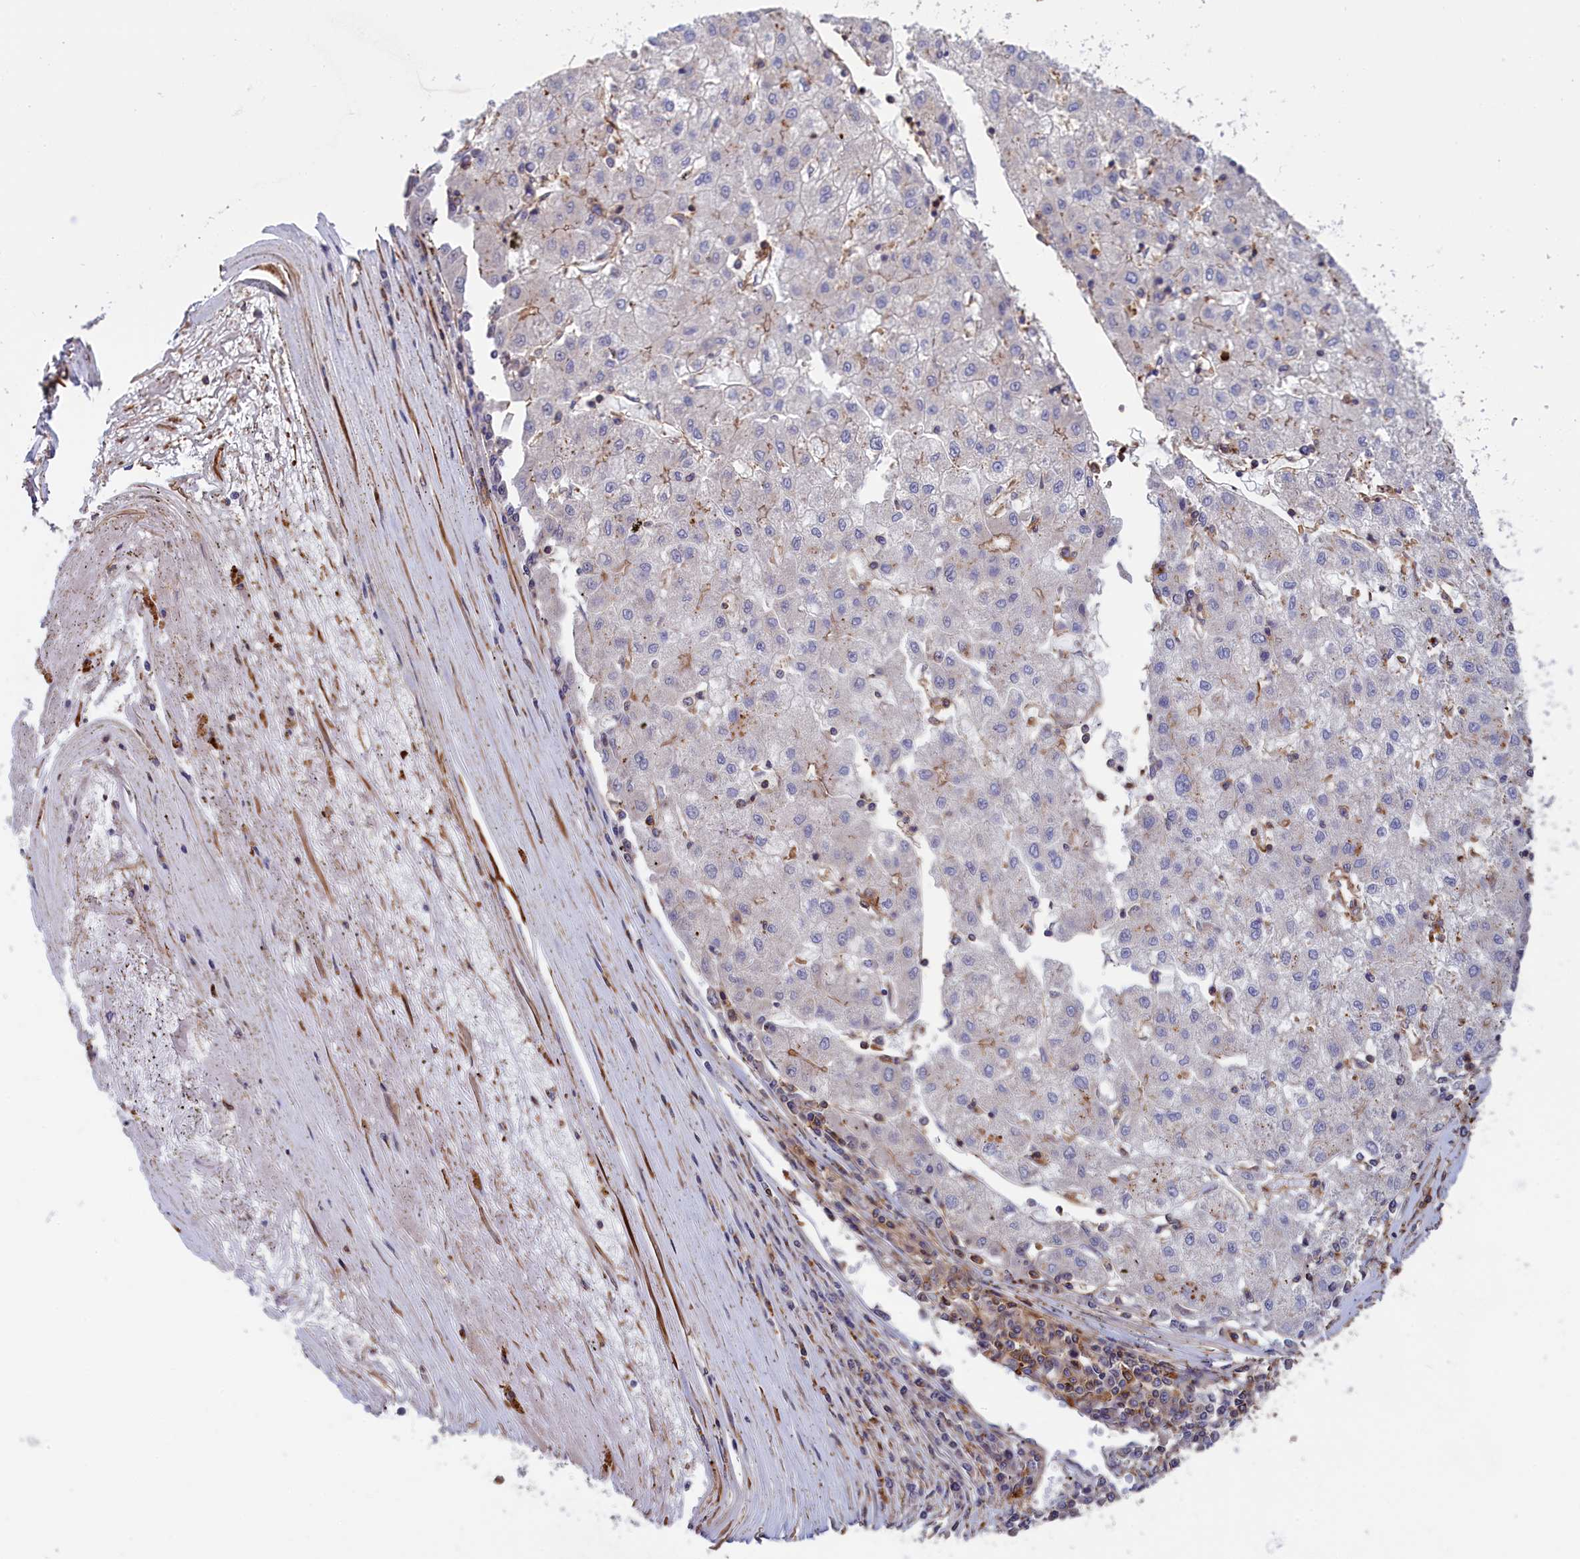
{"staining": {"intensity": "negative", "quantity": "none", "location": "none"}, "tissue": "liver cancer", "cell_type": "Tumor cells", "image_type": "cancer", "snomed": [{"axis": "morphology", "description": "Carcinoma, Hepatocellular, NOS"}, {"axis": "topography", "description": "Liver"}], "caption": "There is no significant staining in tumor cells of hepatocellular carcinoma (liver).", "gene": "ANKRD27", "patient": {"sex": "male", "age": 72}}